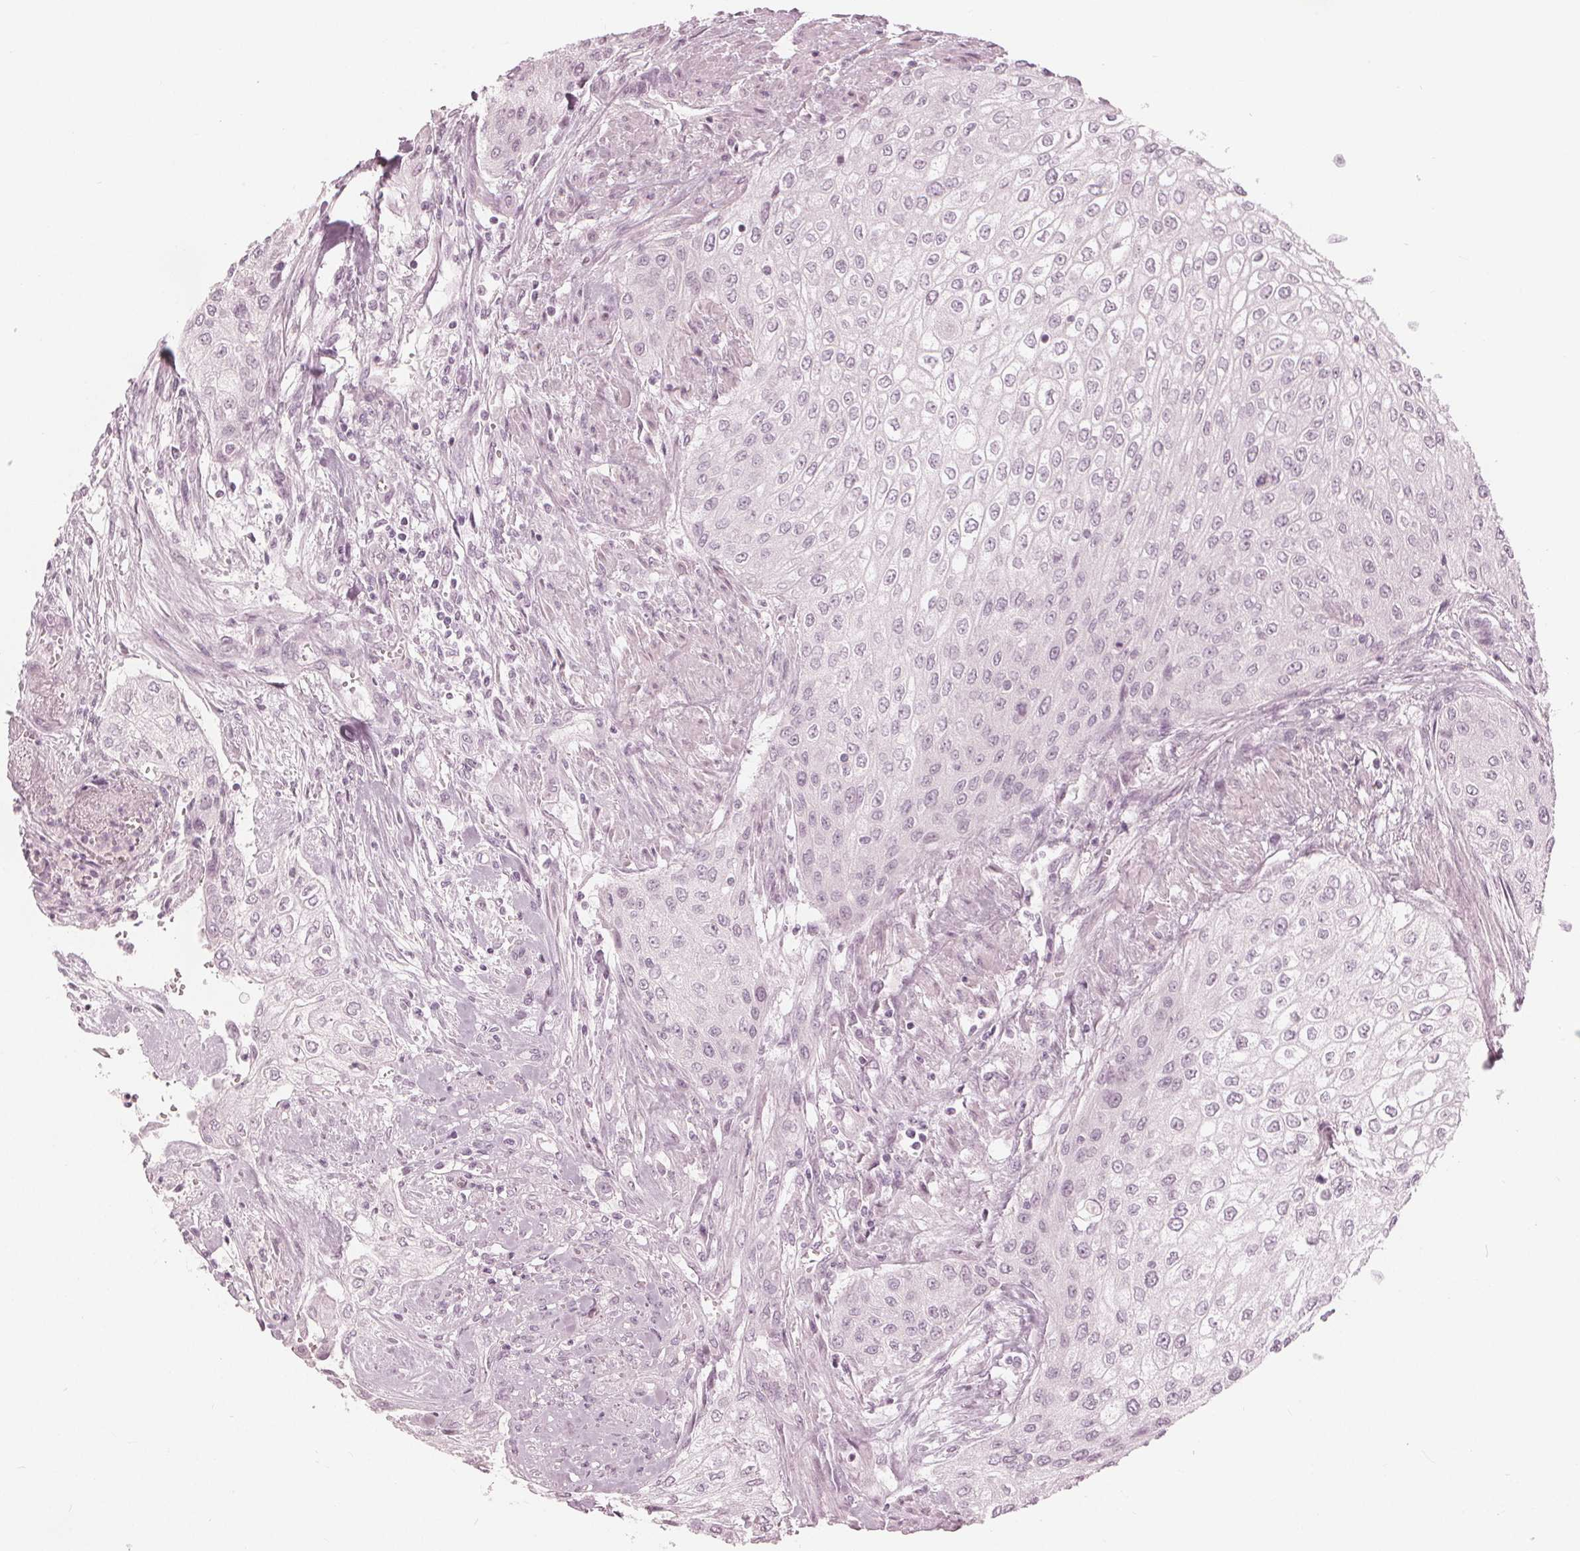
{"staining": {"intensity": "negative", "quantity": "none", "location": "none"}, "tissue": "urothelial cancer", "cell_type": "Tumor cells", "image_type": "cancer", "snomed": [{"axis": "morphology", "description": "Urothelial carcinoma, High grade"}, {"axis": "topography", "description": "Urinary bladder"}], "caption": "High magnification brightfield microscopy of urothelial carcinoma (high-grade) stained with DAB (3,3'-diaminobenzidine) (brown) and counterstained with hematoxylin (blue): tumor cells show no significant expression.", "gene": "PAEP", "patient": {"sex": "male", "age": 62}}